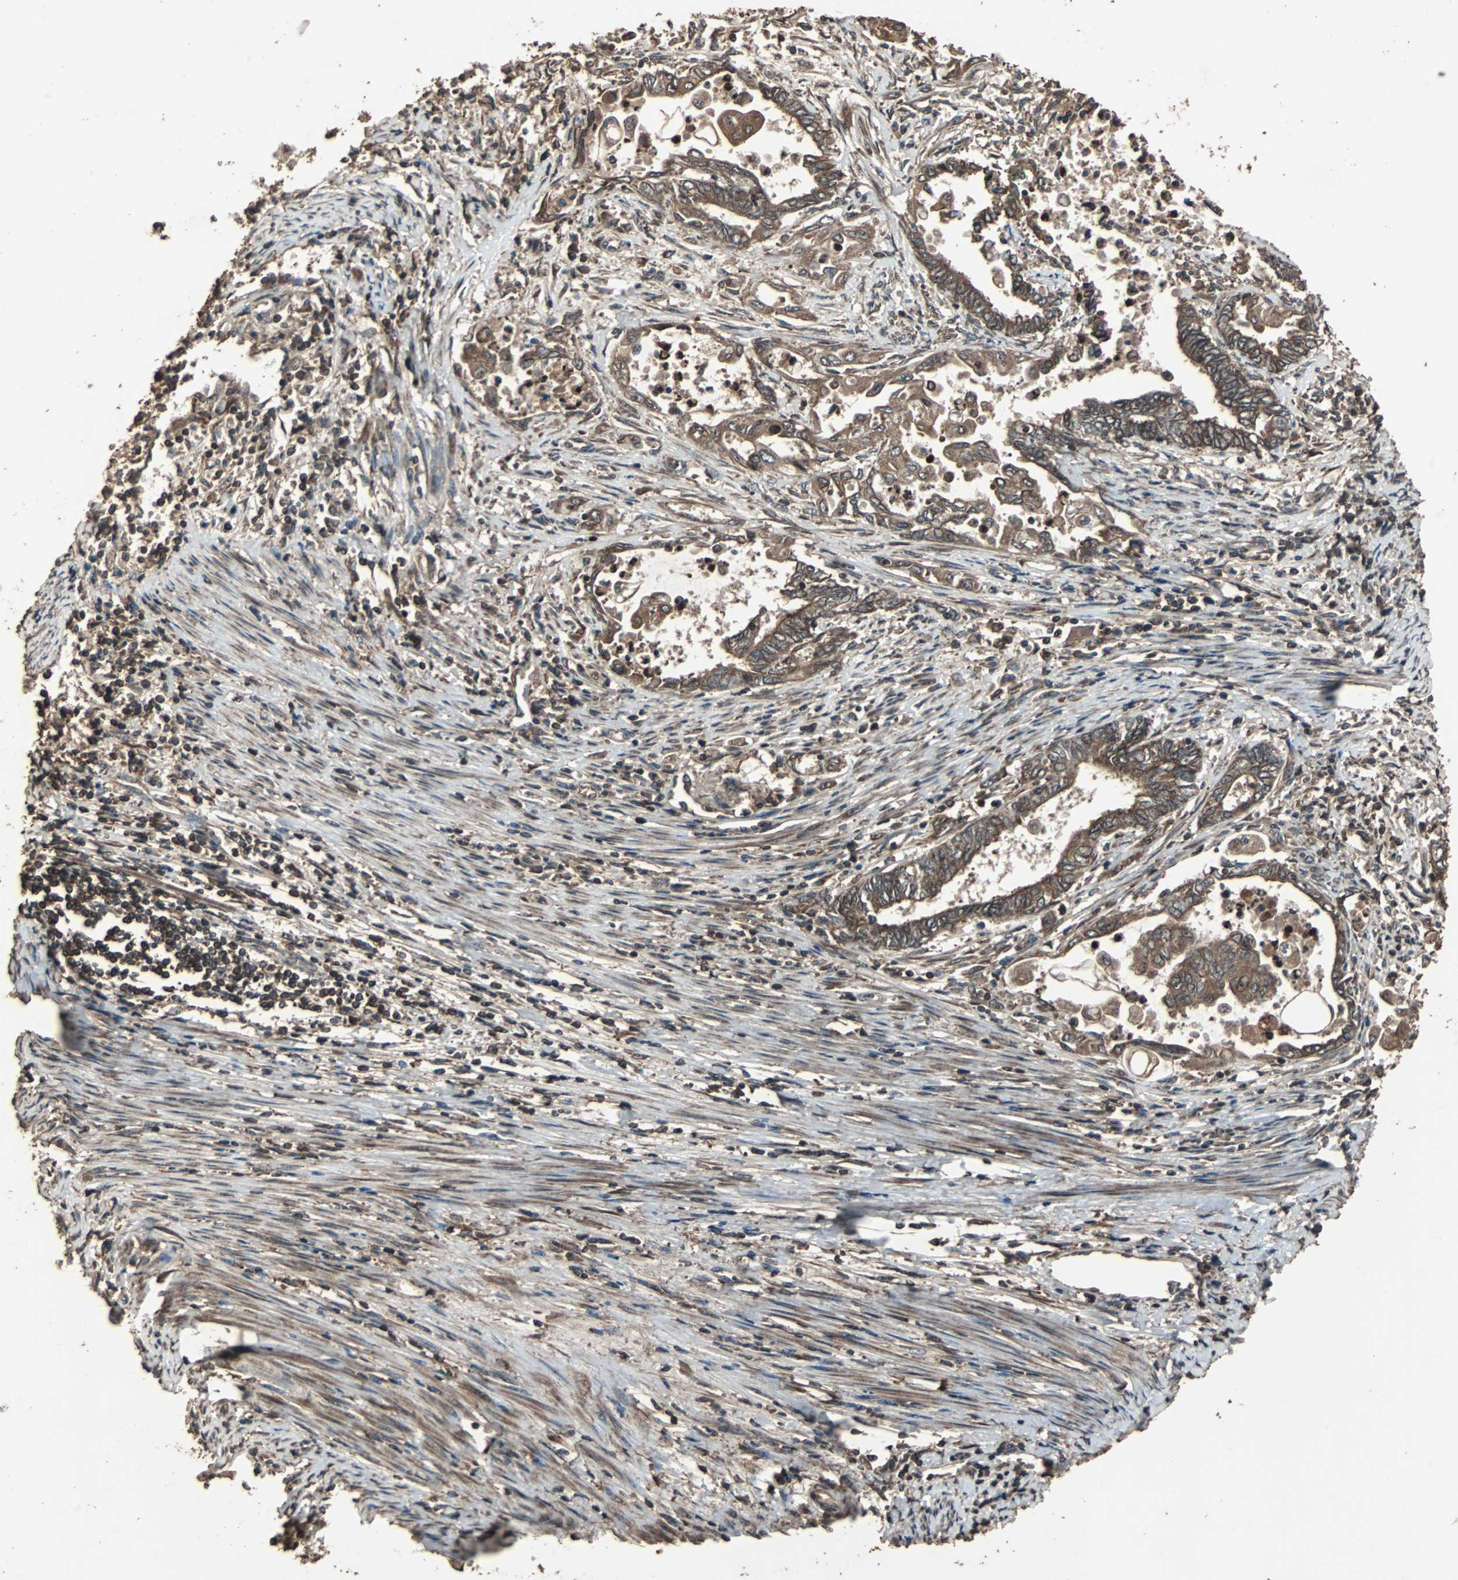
{"staining": {"intensity": "strong", "quantity": ">75%", "location": "cytoplasmic/membranous"}, "tissue": "endometrial cancer", "cell_type": "Tumor cells", "image_type": "cancer", "snomed": [{"axis": "morphology", "description": "Adenocarcinoma, NOS"}, {"axis": "topography", "description": "Uterus"}, {"axis": "topography", "description": "Endometrium"}], "caption": "A brown stain labels strong cytoplasmic/membranous staining of a protein in endometrial cancer (adenocarcinoma) tumor cells. The staining was performed using DAB, with brown indicating positive protein expression. Nuclei are stained blue with hematoxylin.", "gene": "LAMTOR5", "patient": {"sex": "female", "age": 70}}